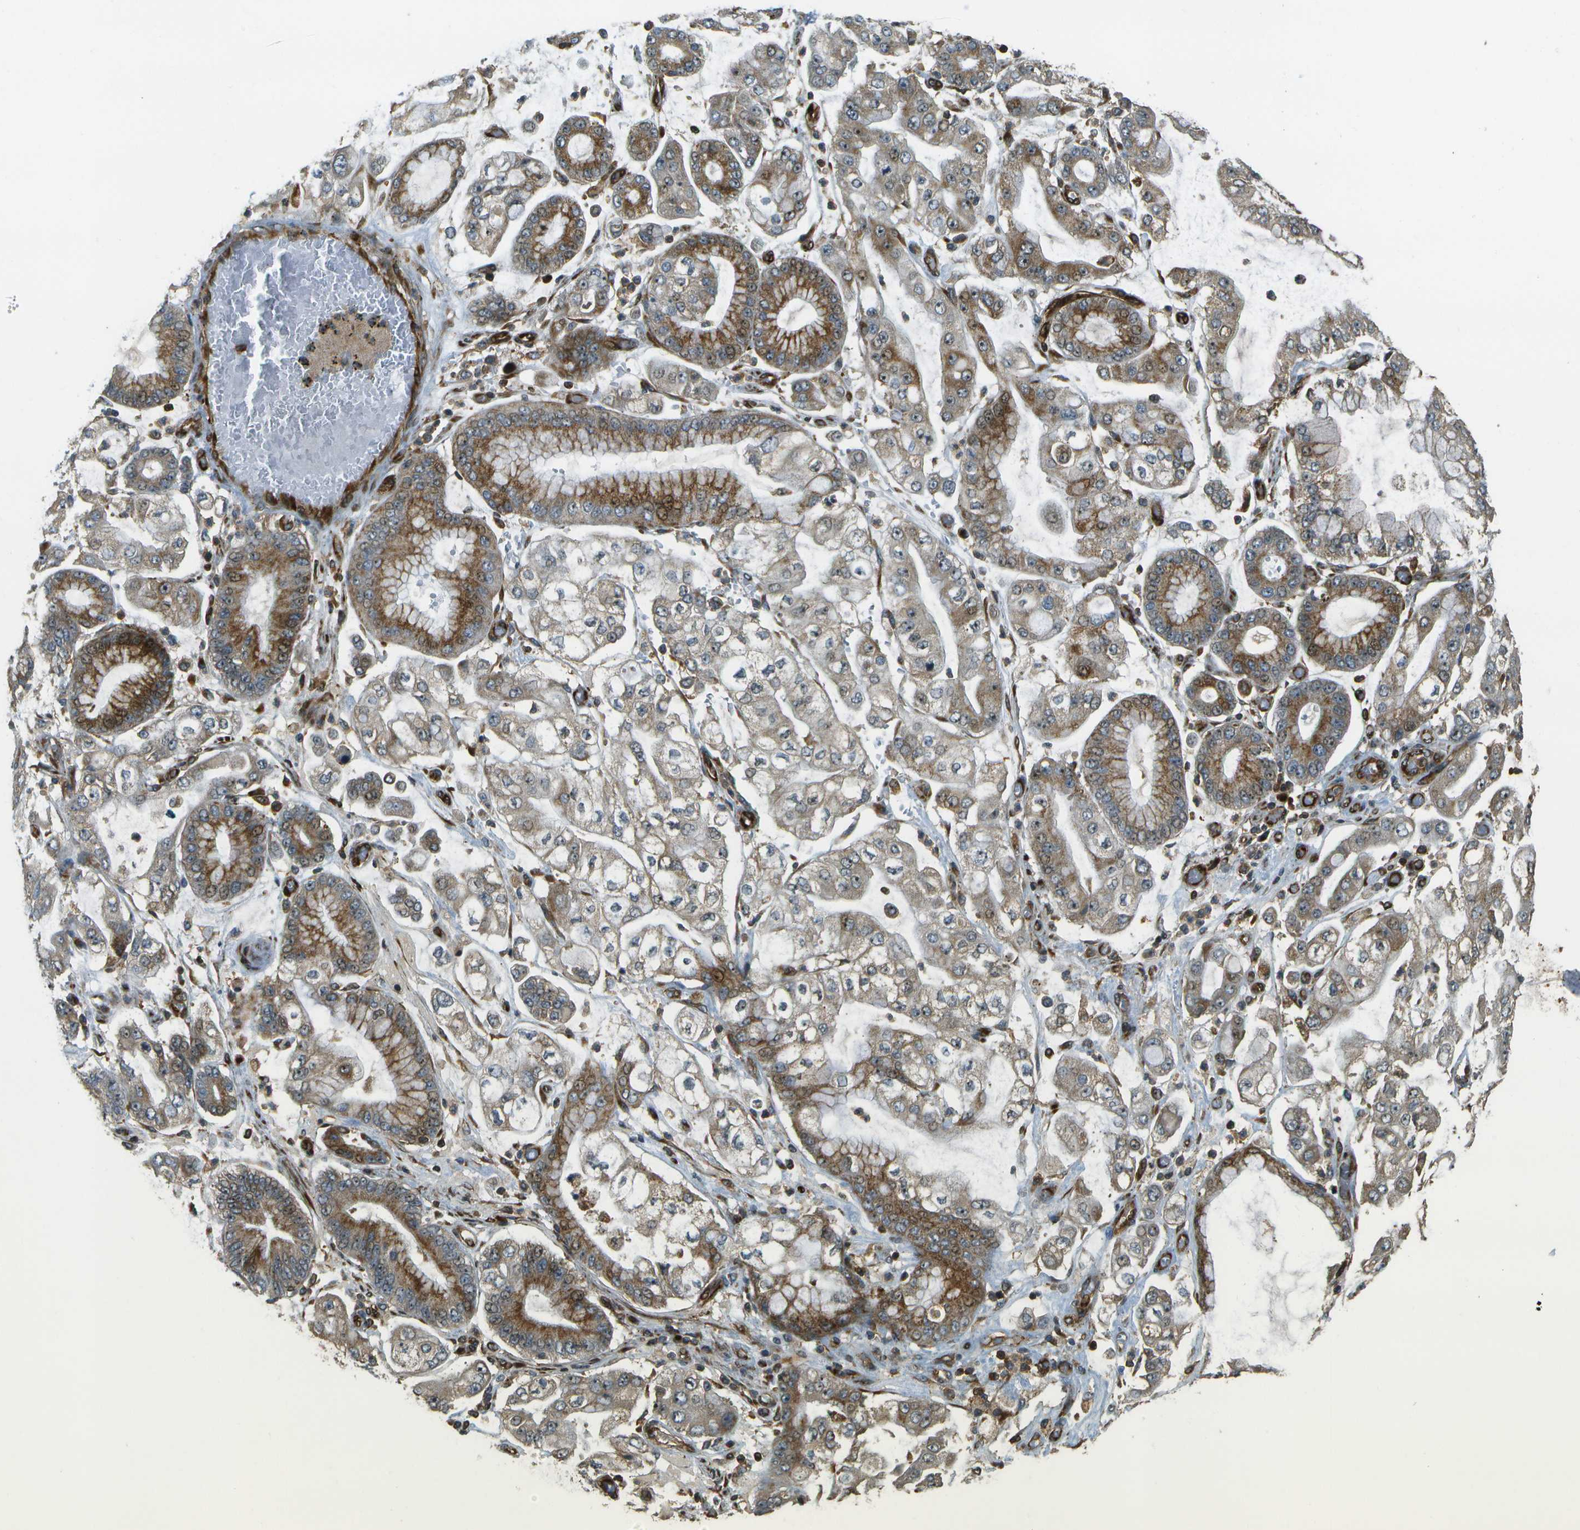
{"staining": {"intensity": "strong", "quantity": ">75%", "location": "cytoplasmic/membranous"}, "tissue": "stomach cancer", "cell_type": "Tumor cells", "image_type": "cancer", "snomed": [{"axis": "morphology", "description": "Adenocarcinoma, NOS"}, {"axis": "topography", "description": "Stomach"}], "caption": "This is a photomicrograph of immunohistochemistry (IHC) staining of stomach cancer, which shows strong expression in the cytoplasmic/membranous of tumor cells.", "gene": "LRP12", "patient": {"sex": "male", "age": 76}}